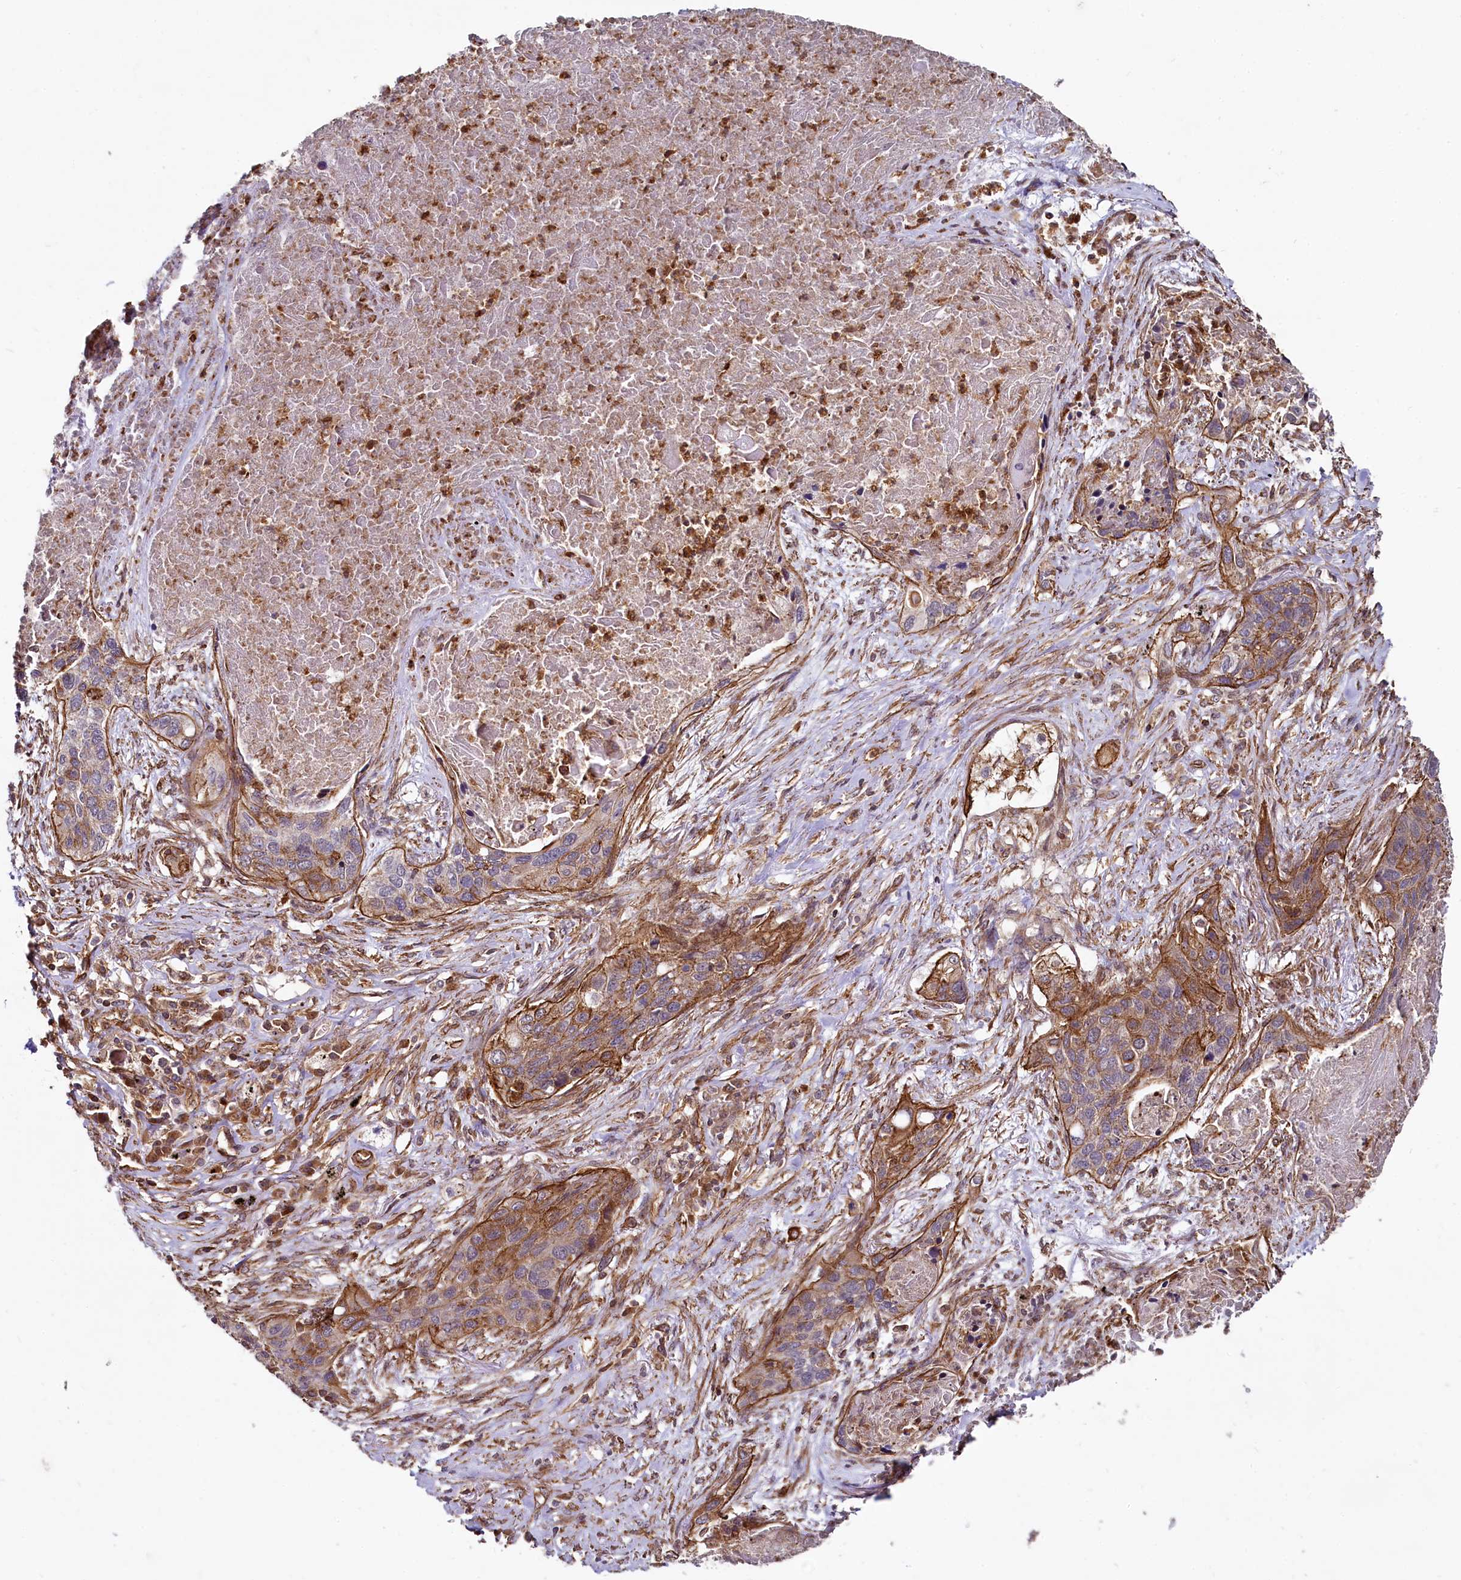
{"staining": {"intensity": "moderate", "quantity": ">75%", "location": "cytoplasmic/membranous"}, "tissue": "lung cancer", "cell_type": "Tumor cells", "image_type": "cancer", "snomed": [{"axis": "morphology", "description": "Squamous cell carcinoma, NOS"}, {"axis": "topography", "description": "Lung"}], "caption": "IHC micrograph of lung squamous cell carcinoma stained for a protein (brown), which exhibits medium levels of moderate cytoplasmic/membranous positivity in approximately >75% of tumor cells.", "gene": "SVIP", "patient": {"sex": "female", "age": 63}}